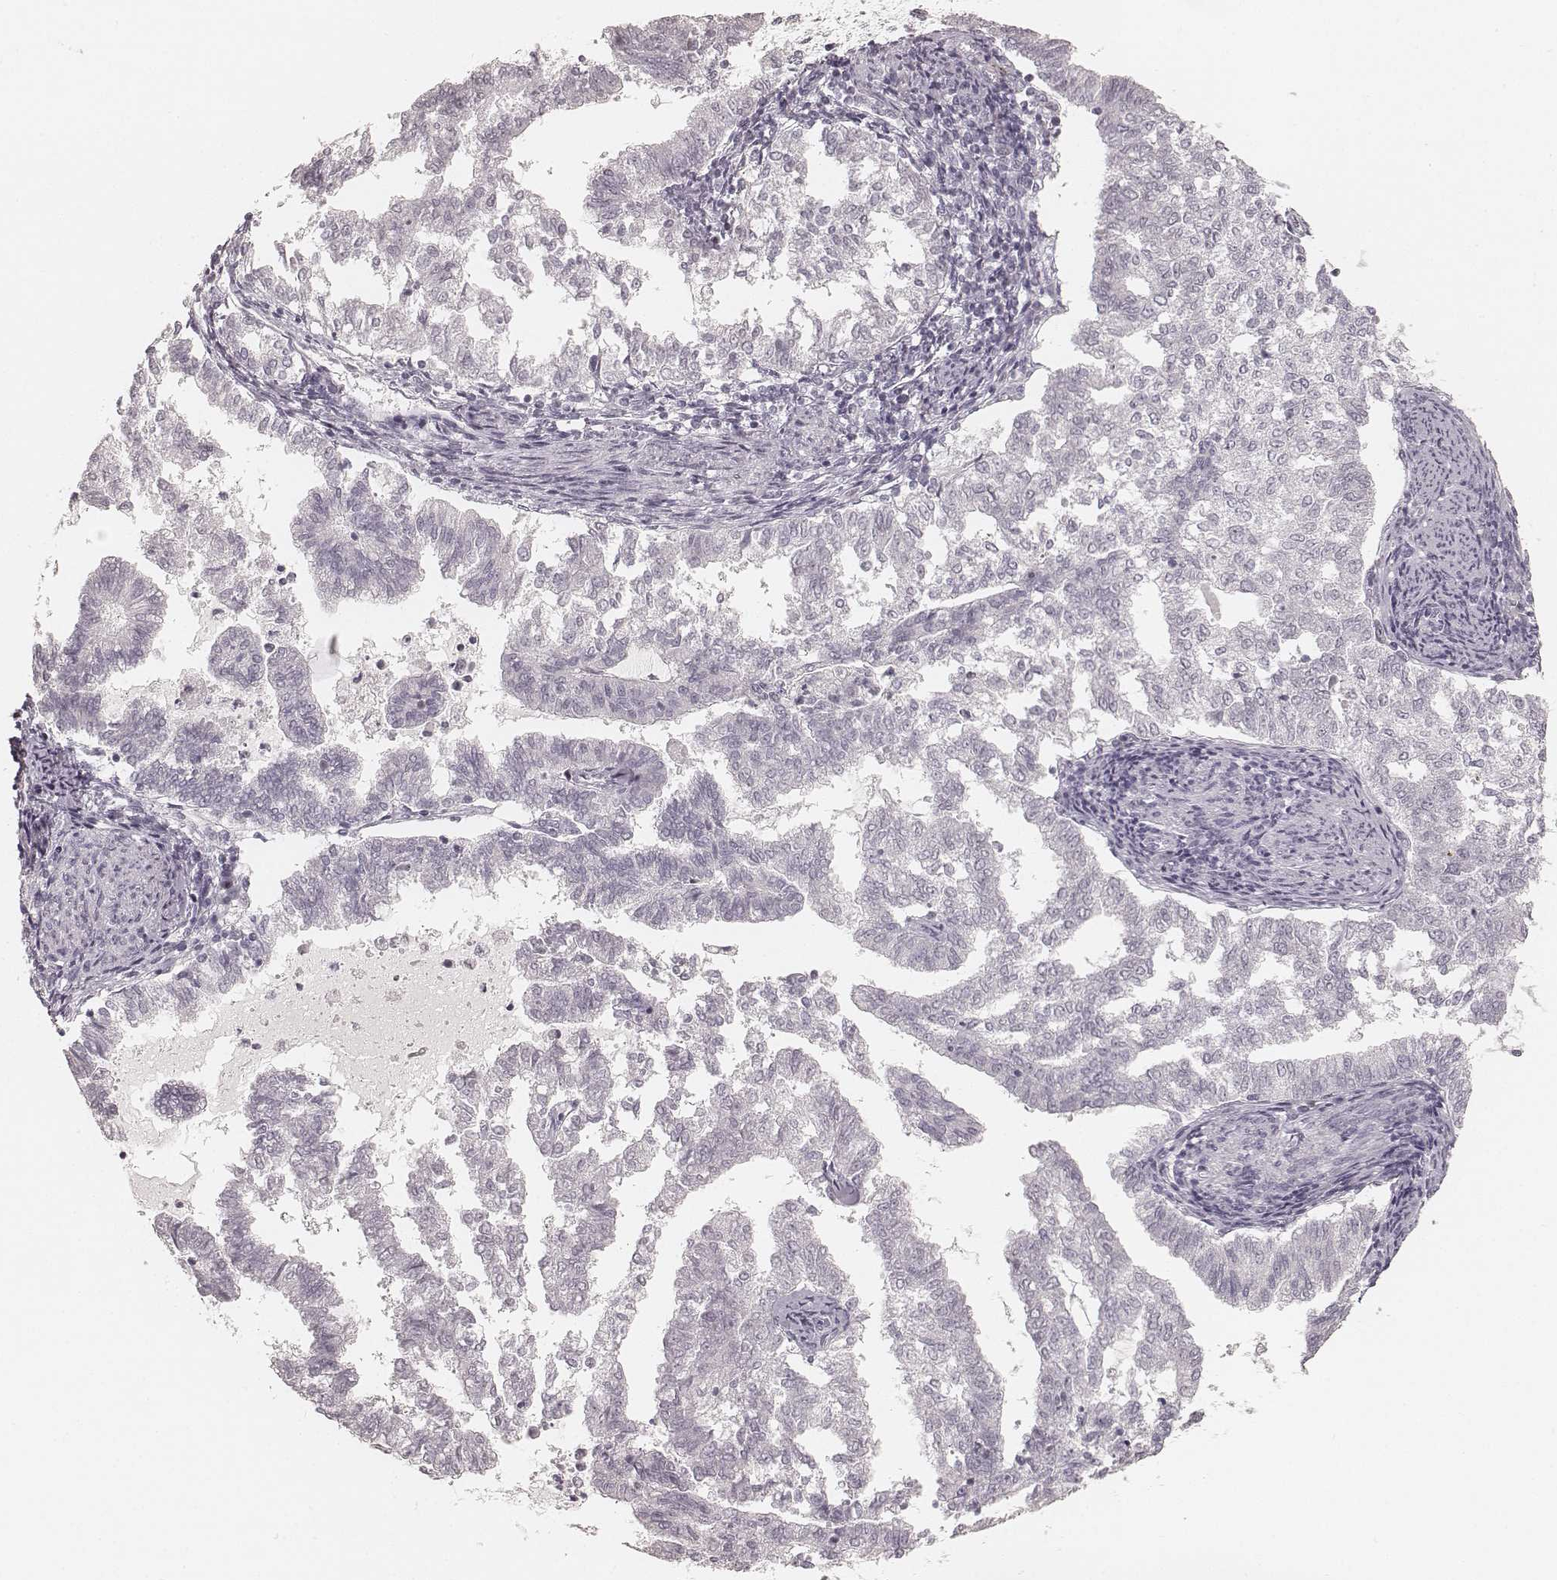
{"staining": {"intensity": "negative", "quantity": "none", "location": "none"}, "tissue": "endometrial cancer", "cell_type": "Tumor cells", "image_type": "cancer", "snomed": [{"axis": "morphology", "description": "Adenocarcinoma, NOS"}, {"axis": "topography", "description": "Endometrium"}], "caption": "Tumor cells are negative for brown protein staining in endometrial adenocarcinoma.", "gene": "TEX37", "patient": {"sex": "female", "age": 79}}